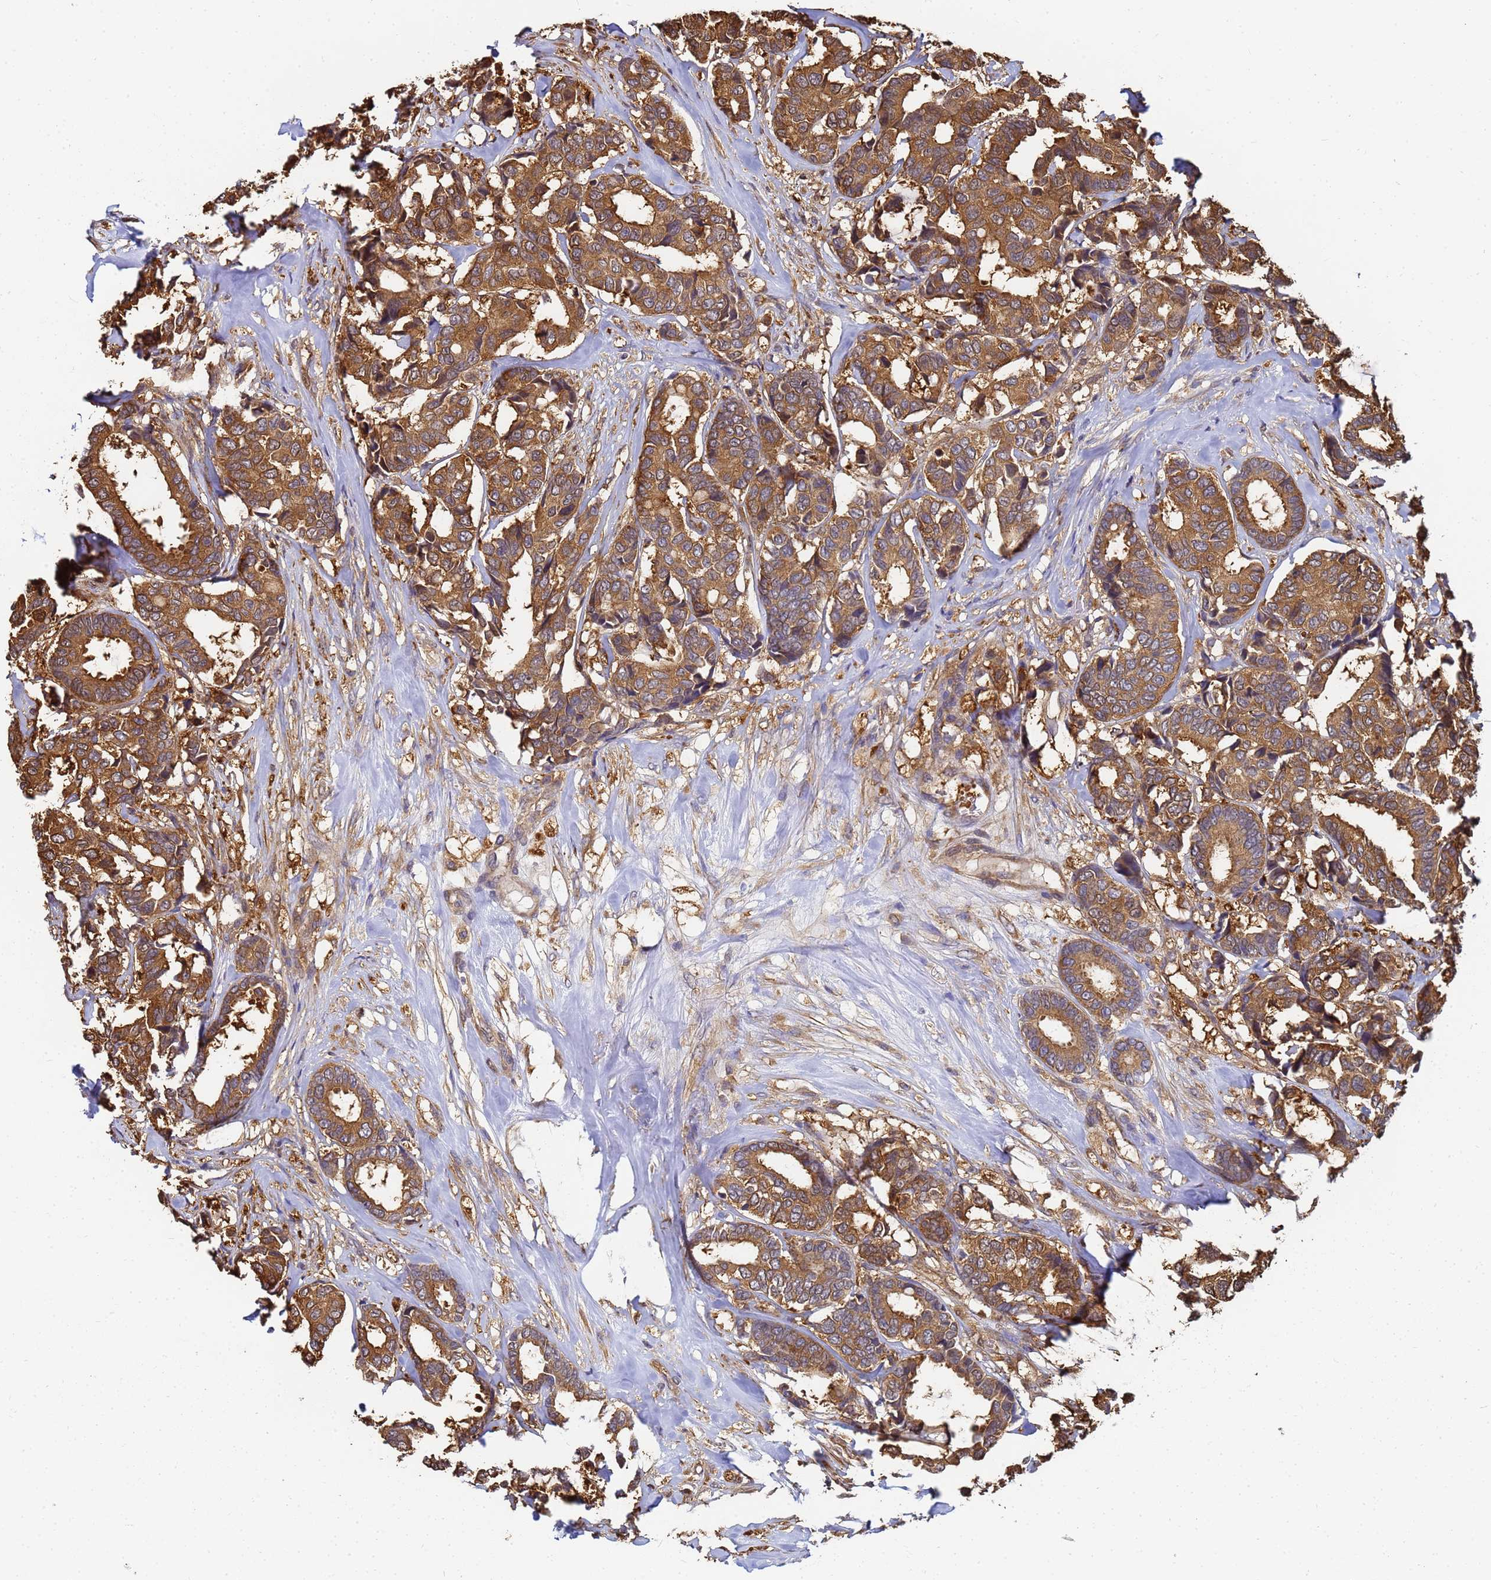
{"staining": {"intensity": "moderate", "quantity": ">75%", "location": "cytoplasmic/membranous"}, "tissue": "breast cancer", "cell_type": "Tumor cells", "image_type": "cancer", "snomed": [{"axis": "morphology", "description": "Duct carcinoma"}, {"axis": "topography", "description": "Breast"}], "caption": "The micrograph reveals a brown stain indicating the presence of a protein in the cytoplasmic/membranous of tumor cells in breast cancer. (Brightfield microscopy of DAB IHC at high magnification).", "gene": "NME1-NME2", "patient": {"sex": "female", "age": 87}}